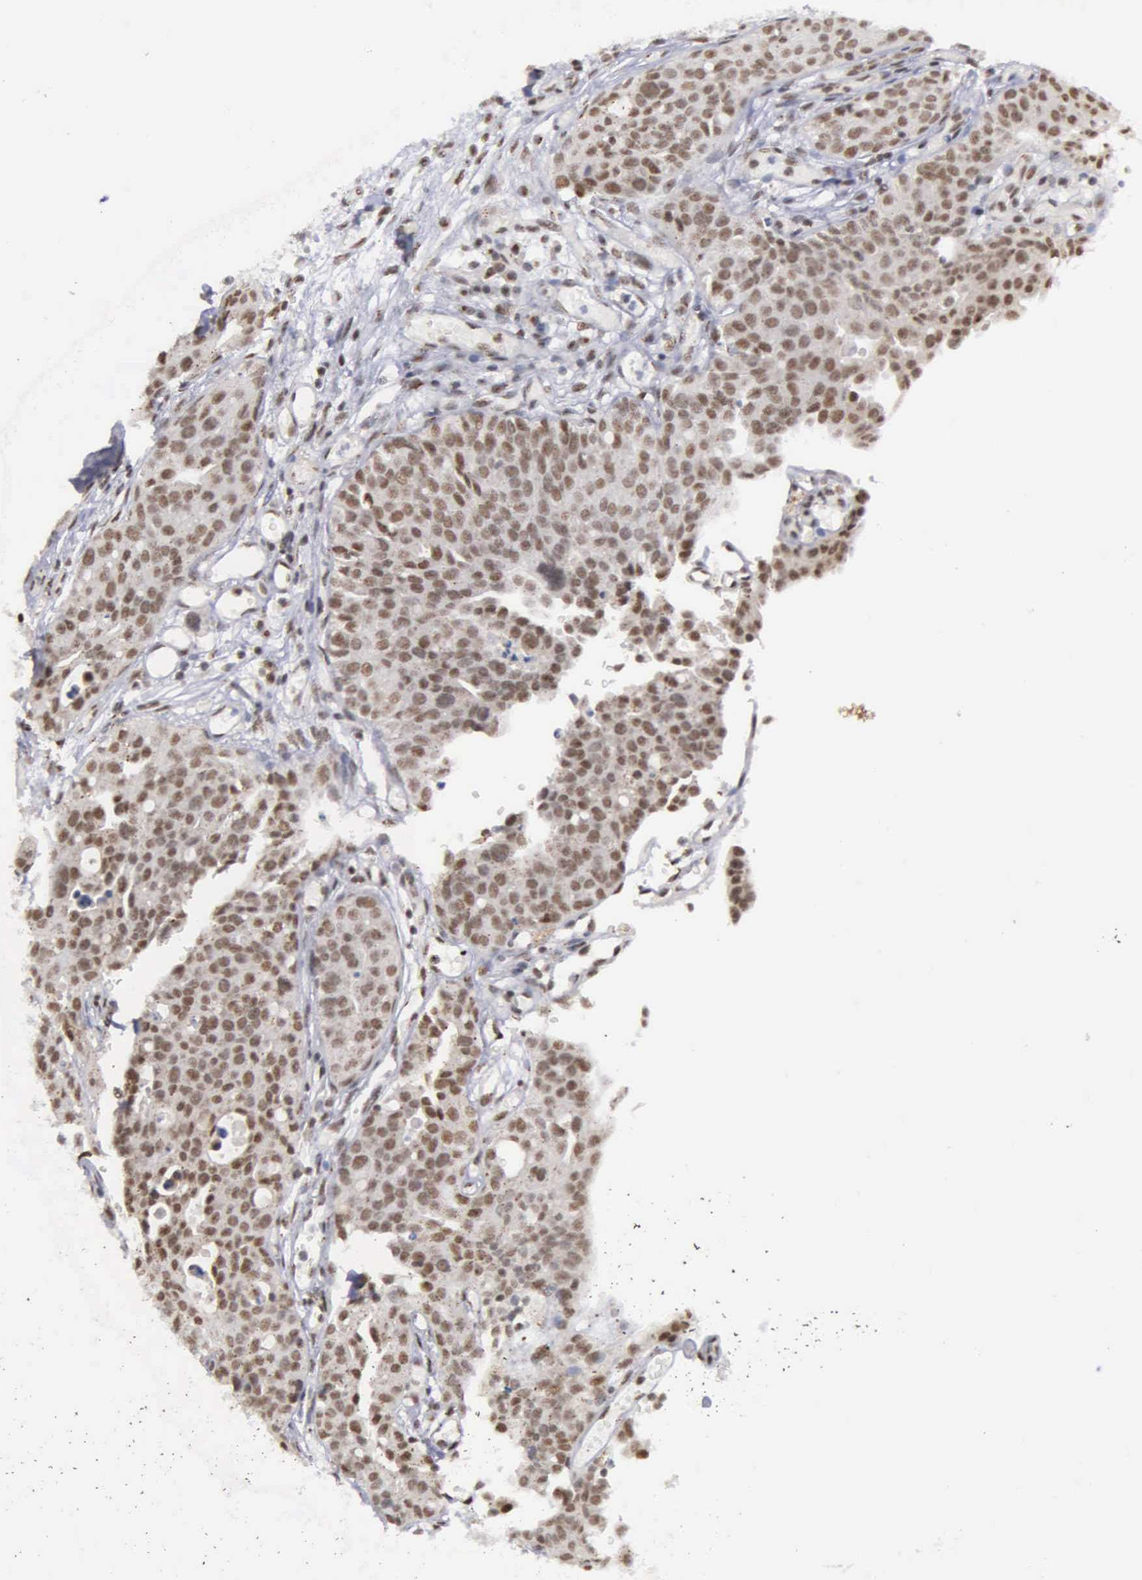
{"staining": {"intensity": "moderate", "quantity": ">75%", "location": "cytoplasmic/membranous,nuclear"}, "tissue": "urothelial cancer", "cell_type": "Tumor cells", "image_type": "cancer", "snomed": [{"axis": "morphology", "description": "Urothelial carcinoma, High grade"}, {"axis": "topography", "description": "Urinary bladder"}], "caption": "High-power microscopy captured an immunohistochemistry (IHC) image of urothelial carcinoma (high-grade), revealing moderate cytoplasmic/membranous and nuclear staining in approximately >75% of tumor cells.", "gene": "GTF2A1", "patient": {"sex": "male", "age": 78}}